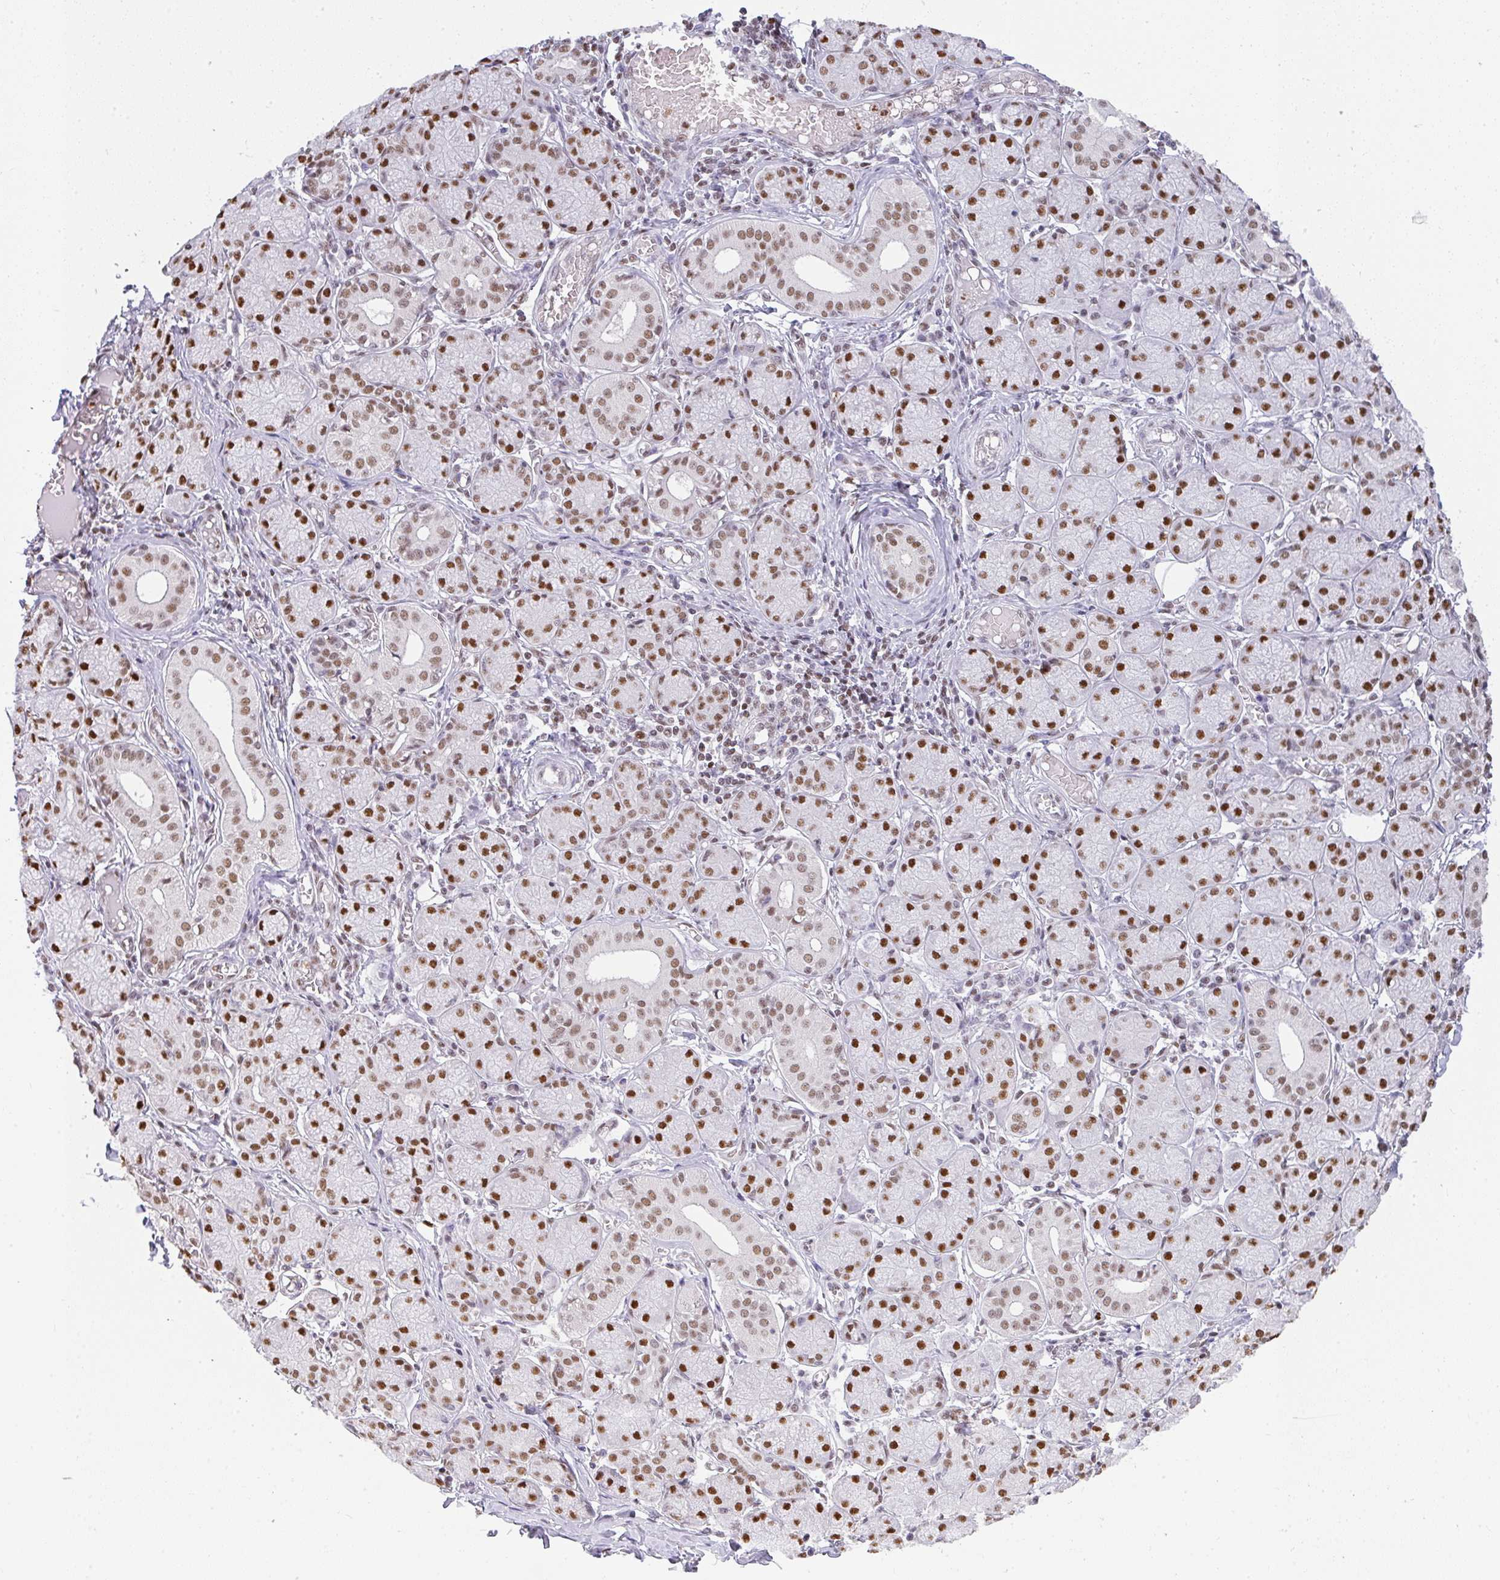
{"staining": {"intensity": "moderate", "quantity": ">75%", "location": "nuclear"}, "tissue": "salivary gland", "cell_type": "Glandular cells", "image_type": "normal", "snomed": [{"axis": "morphology", "description": "Normal tissue, NOS"}, {"axis": "topography", "description": "Salivary gland"}], "caption": "Immunohistochemical staining of normal salivary gland exhibits >75% levels of moderate nuclear protein staining in about >75% of glandular cells. (IHC, brightfield microscopy, high magnification).", "gene": "BBX", "patient": {"sex": "female", "age": 24}}